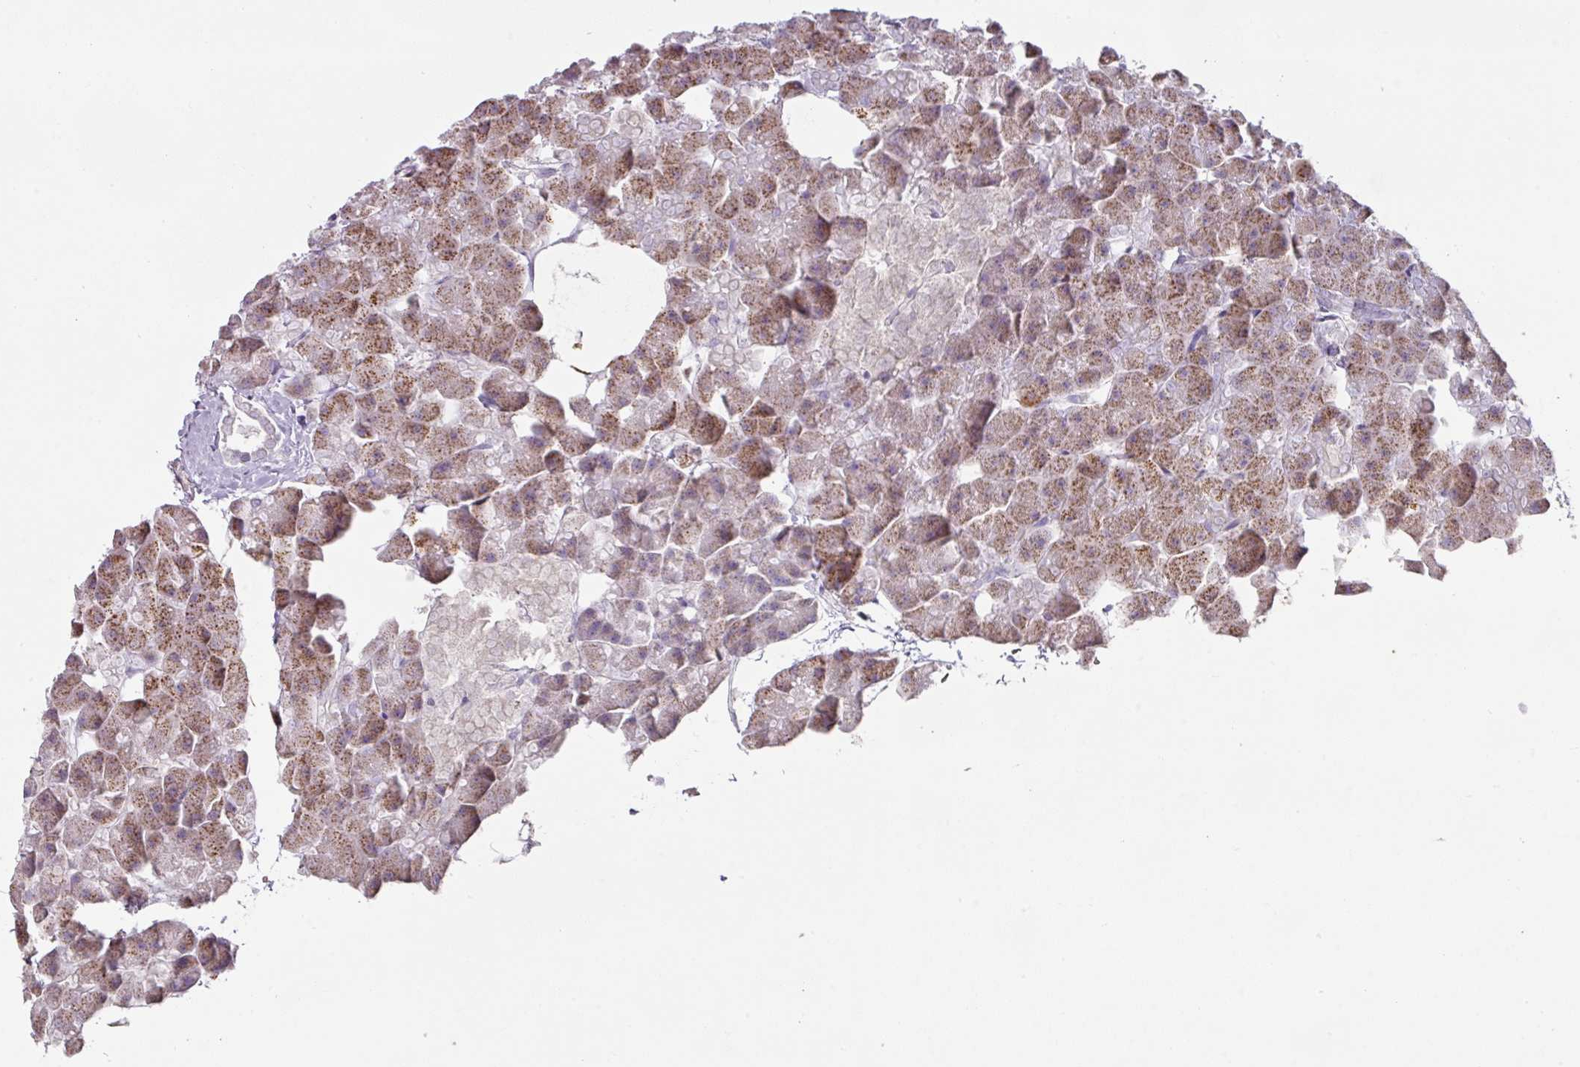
{"staining": {"intensity": "moderate", "quantity": "25%-75%", "location": "cytoplasmic/membranous"}, "tissue": "pancreas", "cell_type": "Exocrine glandular cells", "image_type": "normal", "snomed": [{"axis": "morphology", "description": "Normal tissue, NOS"}, {"axis": "topography", "description": "Pancreas"}], "caption": "Brown immunohistochemical staining in benign pancreas shows moderate cytoplasmic/membranous positivity in about 25%-75% of exocrine glandular cells.", "gene": "CCZ1B", "patient": {"sex": "male", "age": 35}}